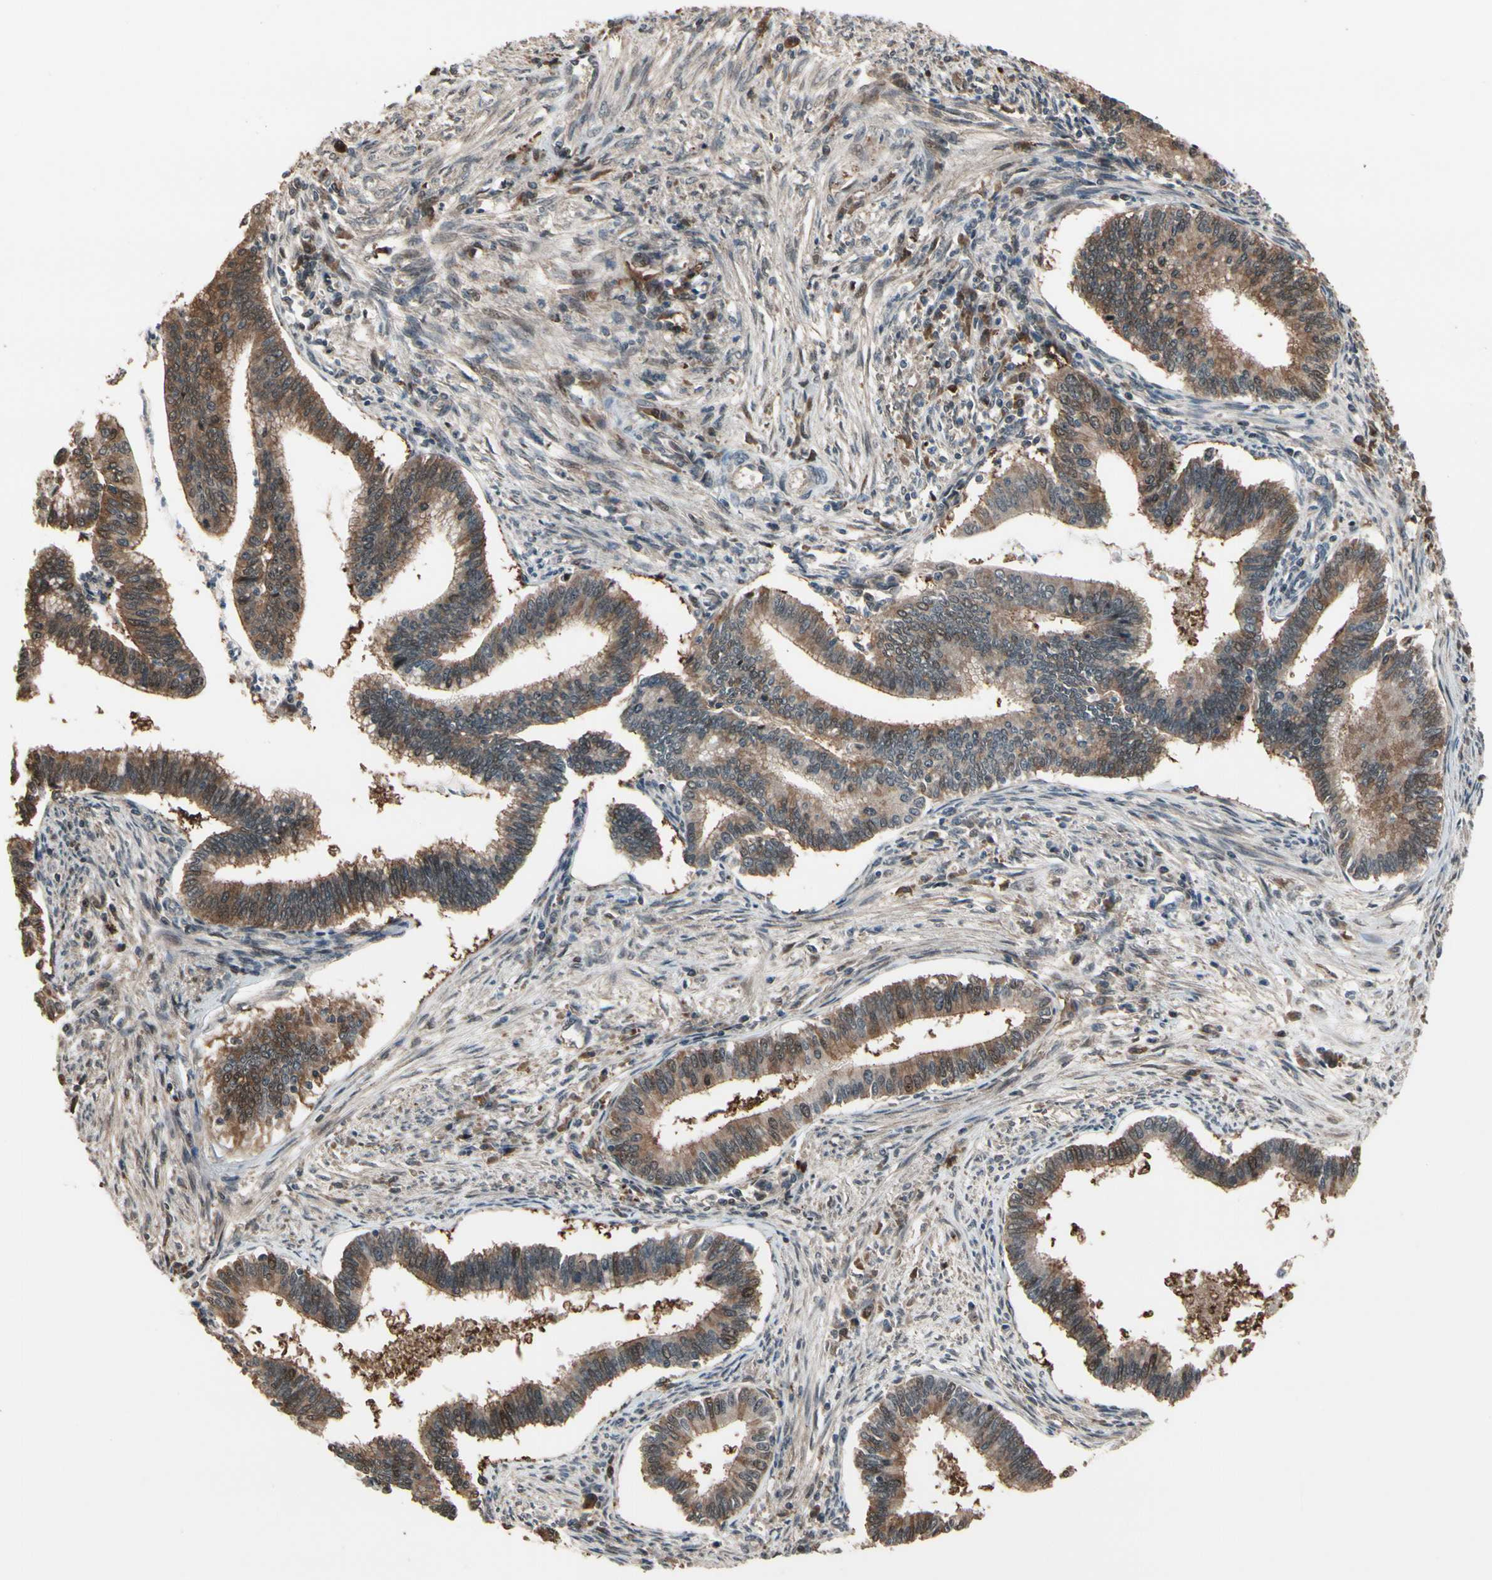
{"staining": {"intensity": "weak", "quantity": ">75%", "location": "cytoplasmic/membranous"}, "tissue": "cervical cancer", "cell_type": "Tumor cells", "image_type": "cancer", "snomed": [{"axis": "morphology", "description": "Adenocarcinoma, NOS"}, {"axis": "topography", "description": "Cervix"}], "caption": "IHC image of neoplastic tissue: adenocarcinoma (cervical) stained using immunohistochemistry (IHC) exhibits low levels of weak protein expression localized specifically in the cytoplasmic/membranous of tumor cells, appearing as a cytoplasmic/membranous brown color.", "gene": "CSF1R", "patient": {"sex": "female", "age": 36}}